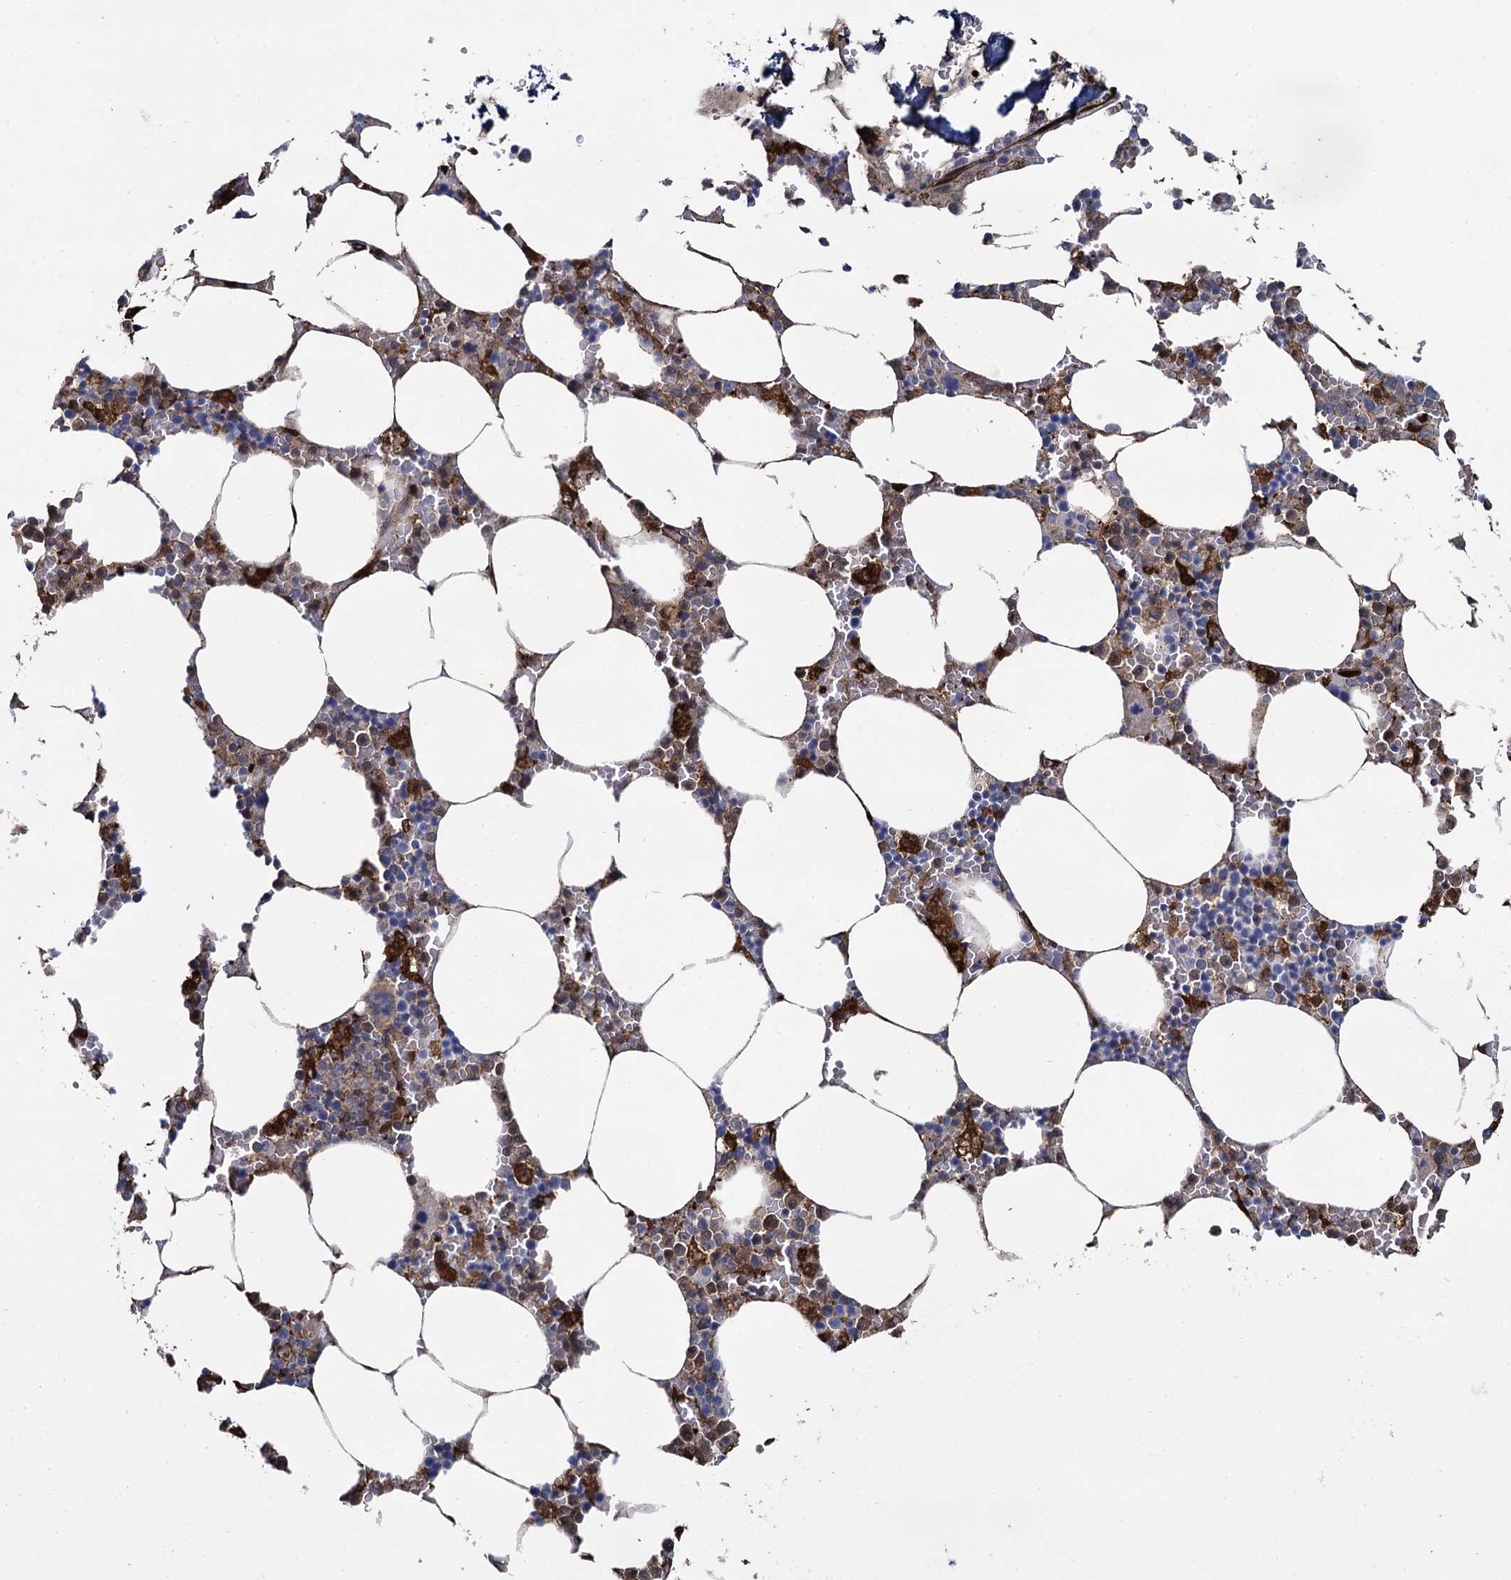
{"staining": {"intensity": "moderate", "quantity": "<25%", "location": "cytoplasmic/membranous"}, "tissue": "bone marrow", "cell_type": "Hematopoietic cells", "image_type": "normal", "snomed": [{"axis": "morphology", "description": "Normal tissue, NOS"}, {"axis": "topography", "description": "Bone marrow"}], "caption": "Hematopoietic cells show low levels of moderate cytoplasmic/membranous positivity in about <25% of cells in benign human bone marrow. (brown staining indicates protein expression, while blue staining denotes nuclei).", "gene": "FABP5", "patient": {"sex": "male", "age": 70}}